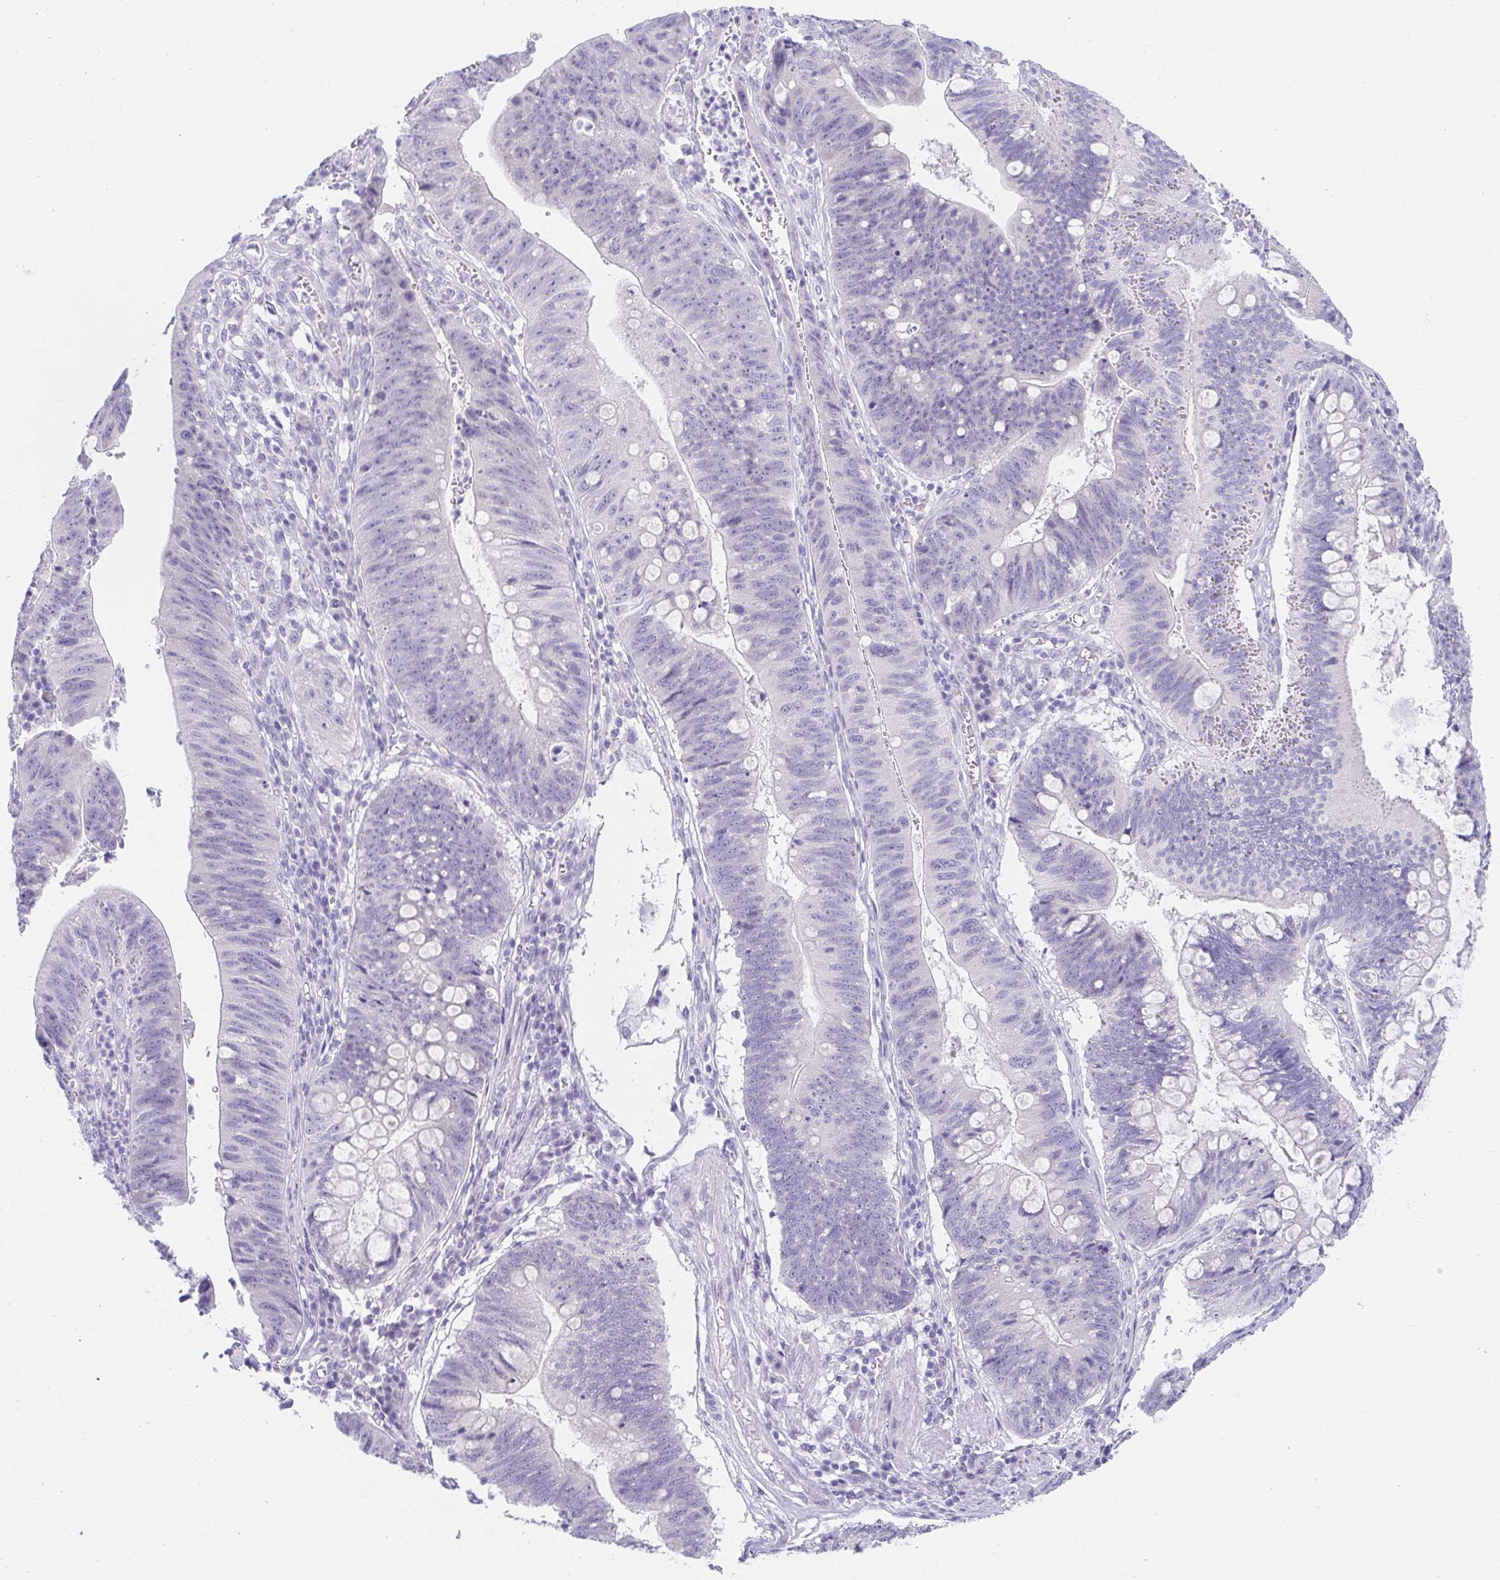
{"staining": {"intensity": "negative", "quantity": "none", "location": "none"}, "tissue": "stomach cancer", "cell_type": "Tumor cells", "image_type": "cancer", "snomed": [{"axis": "morphology", "description": "Adenocarcinoma, NOS"}, {"axis": "topography", "description": "Stomach"}], "caption": "Photomicrograph shows no significant protein staining in tumor cells of stomach adenocarcinoma.", "gene": "VGLL1", "patient": {"sex": "male", "age": 59}}